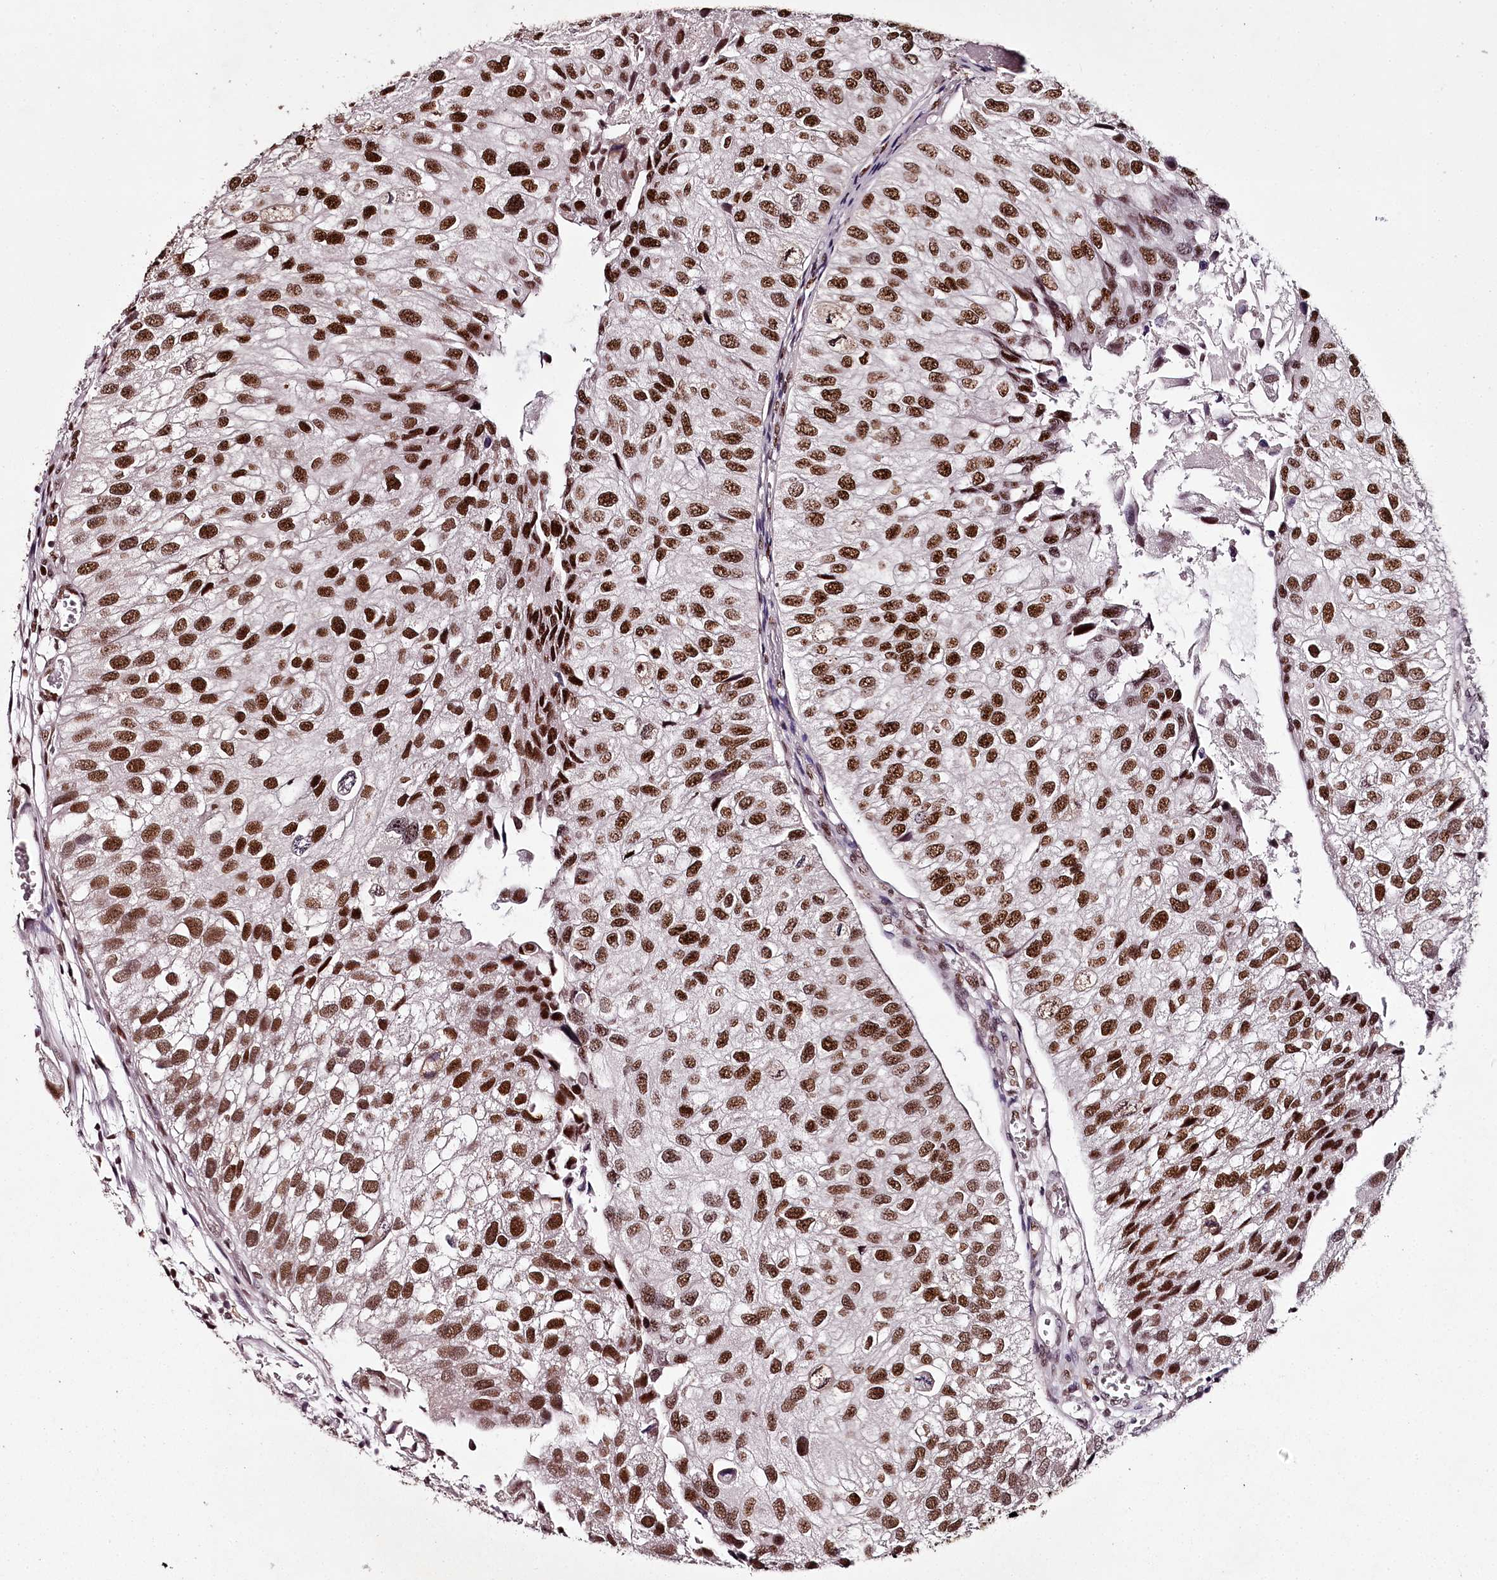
{"staining": {"intensity": "strong", "quantity": ">75%", "location": "nuclear"}, "tissue": "urothelial cancer", "cell_type": "Tumor cells", "image_type": "cancer", "snomed": [{"axis": "morphology", "description": "Urothelial carcinoma, Low grade"}, {"axis": "topography", "description": "Urinary bladder"}], "caption": "Urothelial carcinoma (low-grade) was stained to show a protein in brown. There is high levels of strong nuclear positivity in about >75% of tumor cells. (Stains: DAB (3,3'-diaminobenzidine) in brown, nuclei in blue, Microscopy: brightfield microscopy at high magnification).", "gene": "PSPC1", "patient": {"sex": "female", "age": 89}}